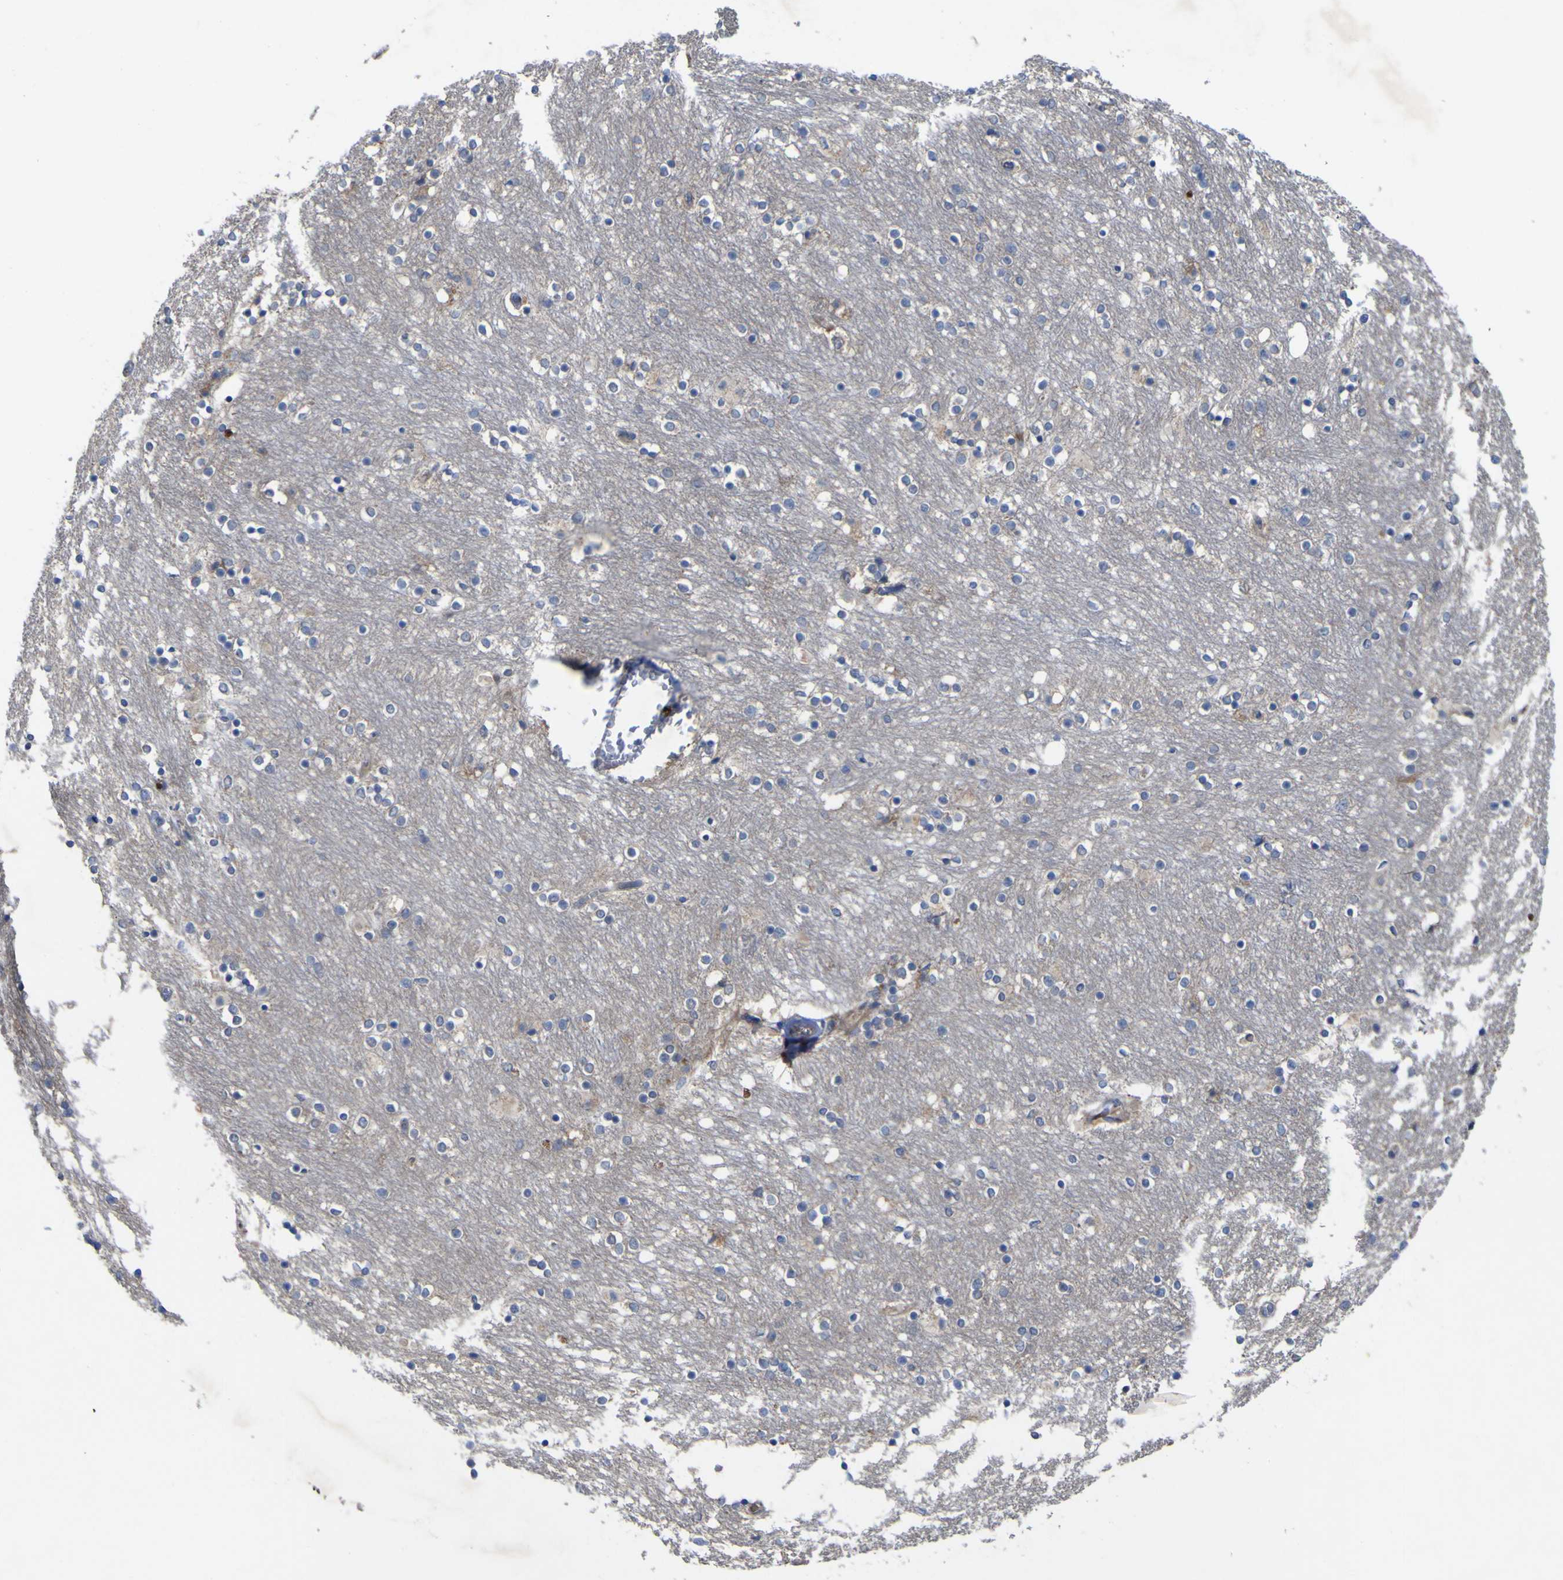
{"staining": {"intensity": "negative", "quantity": "none", "location": "none"}, "tissue": "caudate", "cell_type": "Glial cells", "image_type": "normal", "snomed": [{"axis": "morphology", "description": "Normal tissue, NOS"}, {"axis": "topography", "description": "Lateral ventricle wall"}], "caption": "An image of caudate stained for a protein shows no brown staining in glial cells.", "gene": "NAV1", "patient": {"sex": "female", "age": 54}}